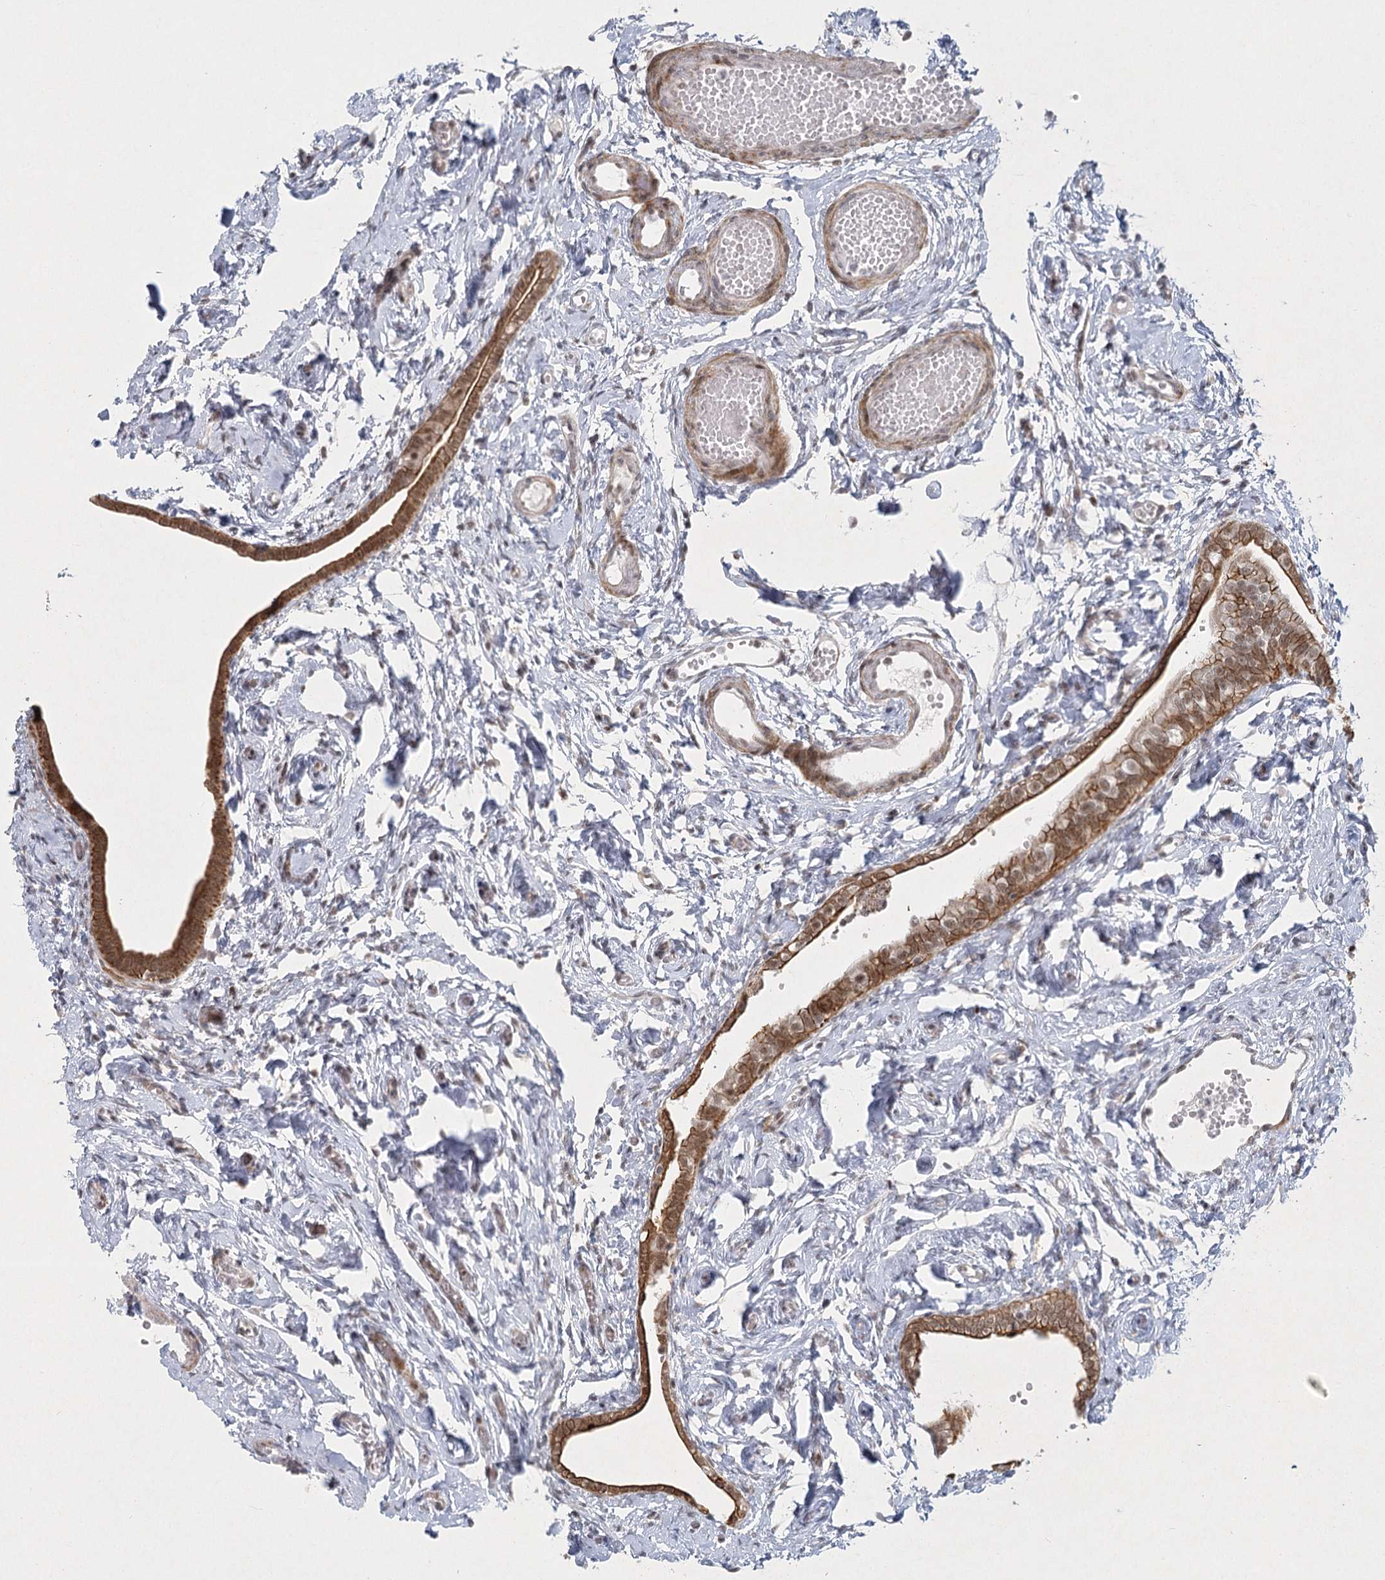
{"staining": {"intensity": "moderate", "quantity": ">75%", "location": "cytoplasmic/membranous,nuclear"}, "tissue": "fallopian tube", "cell_type": "Glandular cells", "image_type": "normal", "snomed": [{"axis": "morphology", "description": "Normal tissue, NOS"}, {"axis": "topography", "description": "Fallopian tube"}], "caption": "Protein staining shows moderate cytoplasmic/membranous,nuclear positivity in about >75% of glandular cells in unremarkable fallopian tube. The staining was performed using DAB to visualize the protein expression in brown, while the nuclei were stained in blue with hematoxylin (Magnification: 20x).", "gene": "U2SURP", "patient": {"sex": "female", "age": 71}}